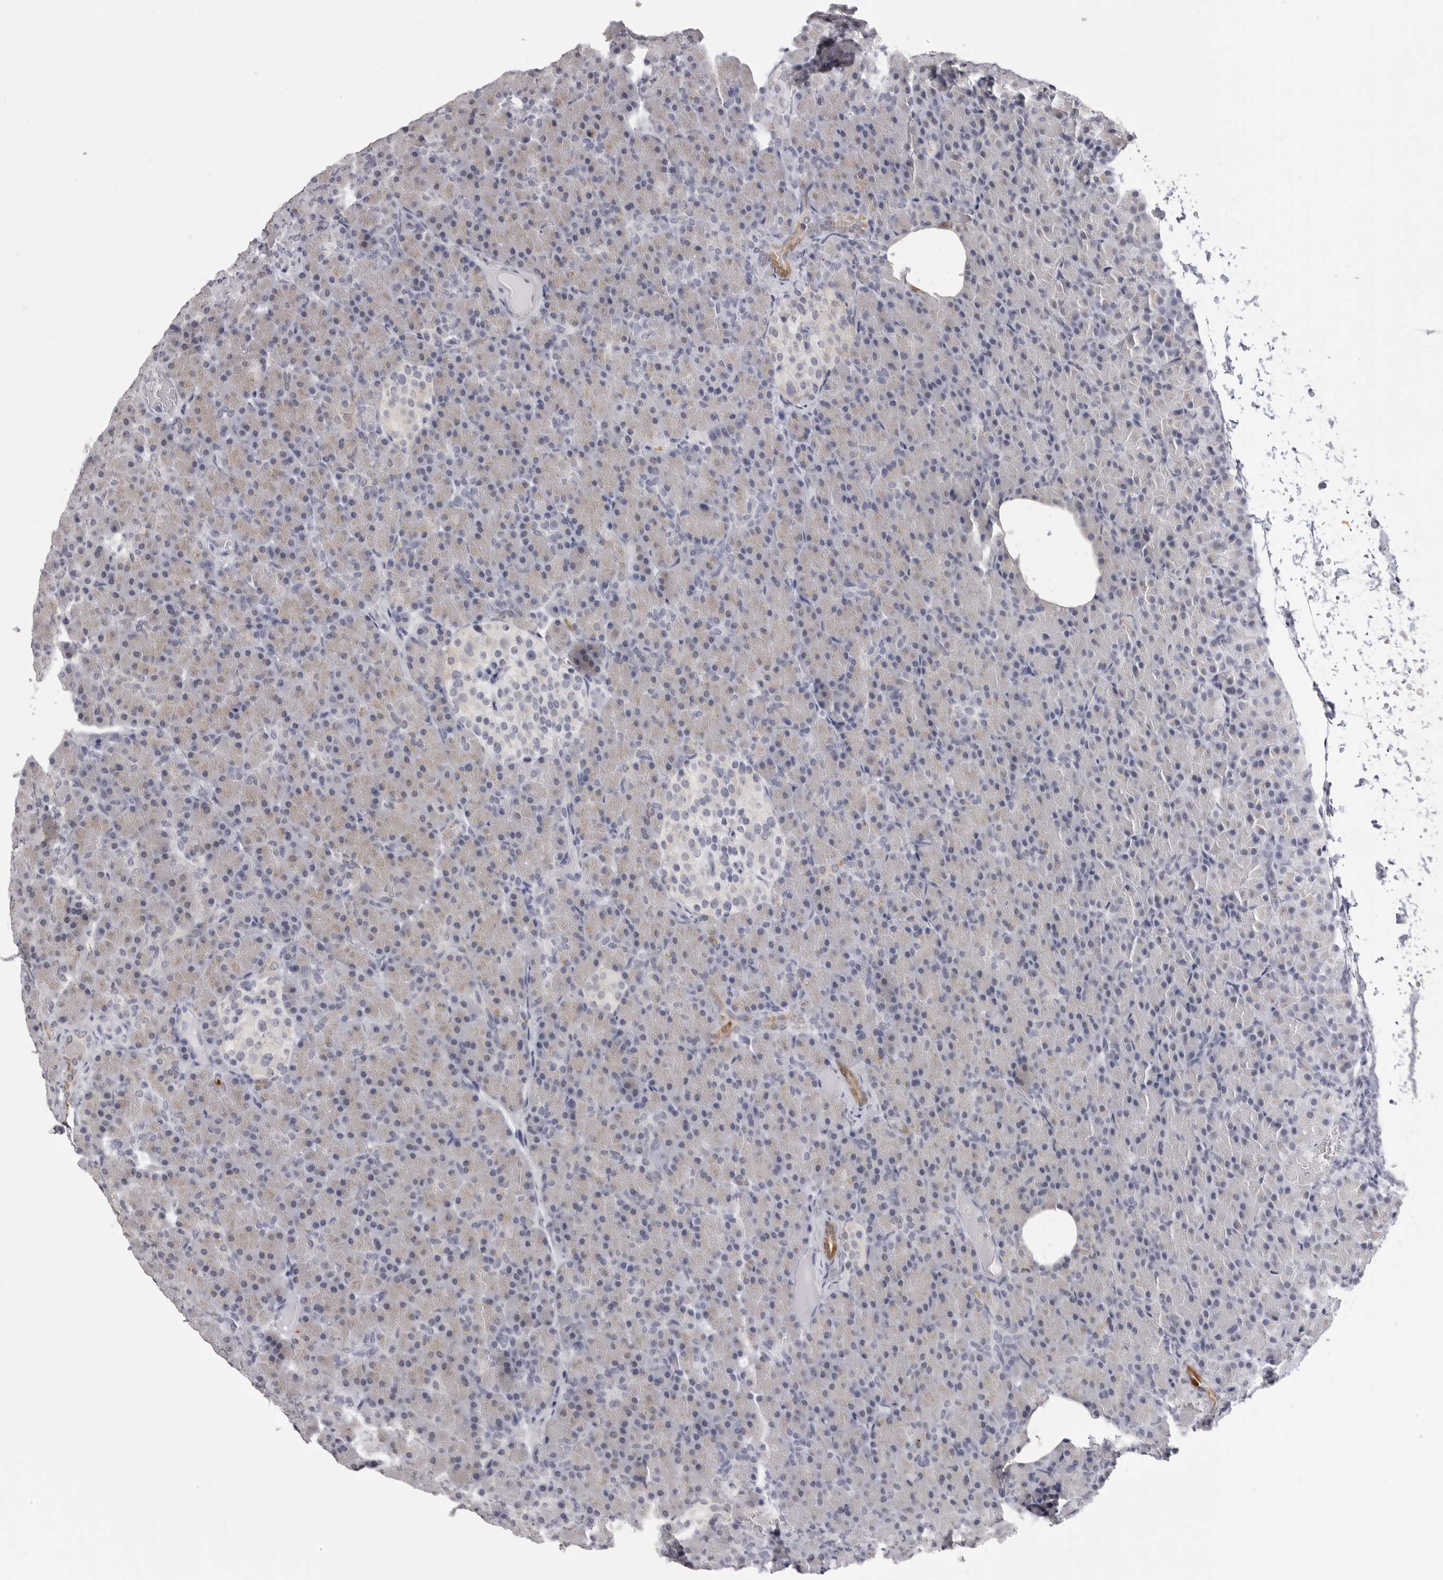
{"staining": {"intensity": "weak", "quantity": "<25%", "location": "cytoplasmic/membranous"}, "tissue": "pancreas", "cell_type": "Exocrine glandular cells", "image_type": "normal", "snomed": [{"axis": "morphology", "description": "Normal tissue, NOS"}, {"axis": "topography", "description": "Pancreas"}], "caption": "A high-resolution histopathology image shows immunohistochemistry (IHC) staining of normal pancreas, which shows no significant positivity in exocrine glandular cells. The staining is performed using DAB brown chromogen with nuclei counter-stained in using hematoxylin.", "gene": "LGALS4", "patient": {"sex": "female", "age": 43}}